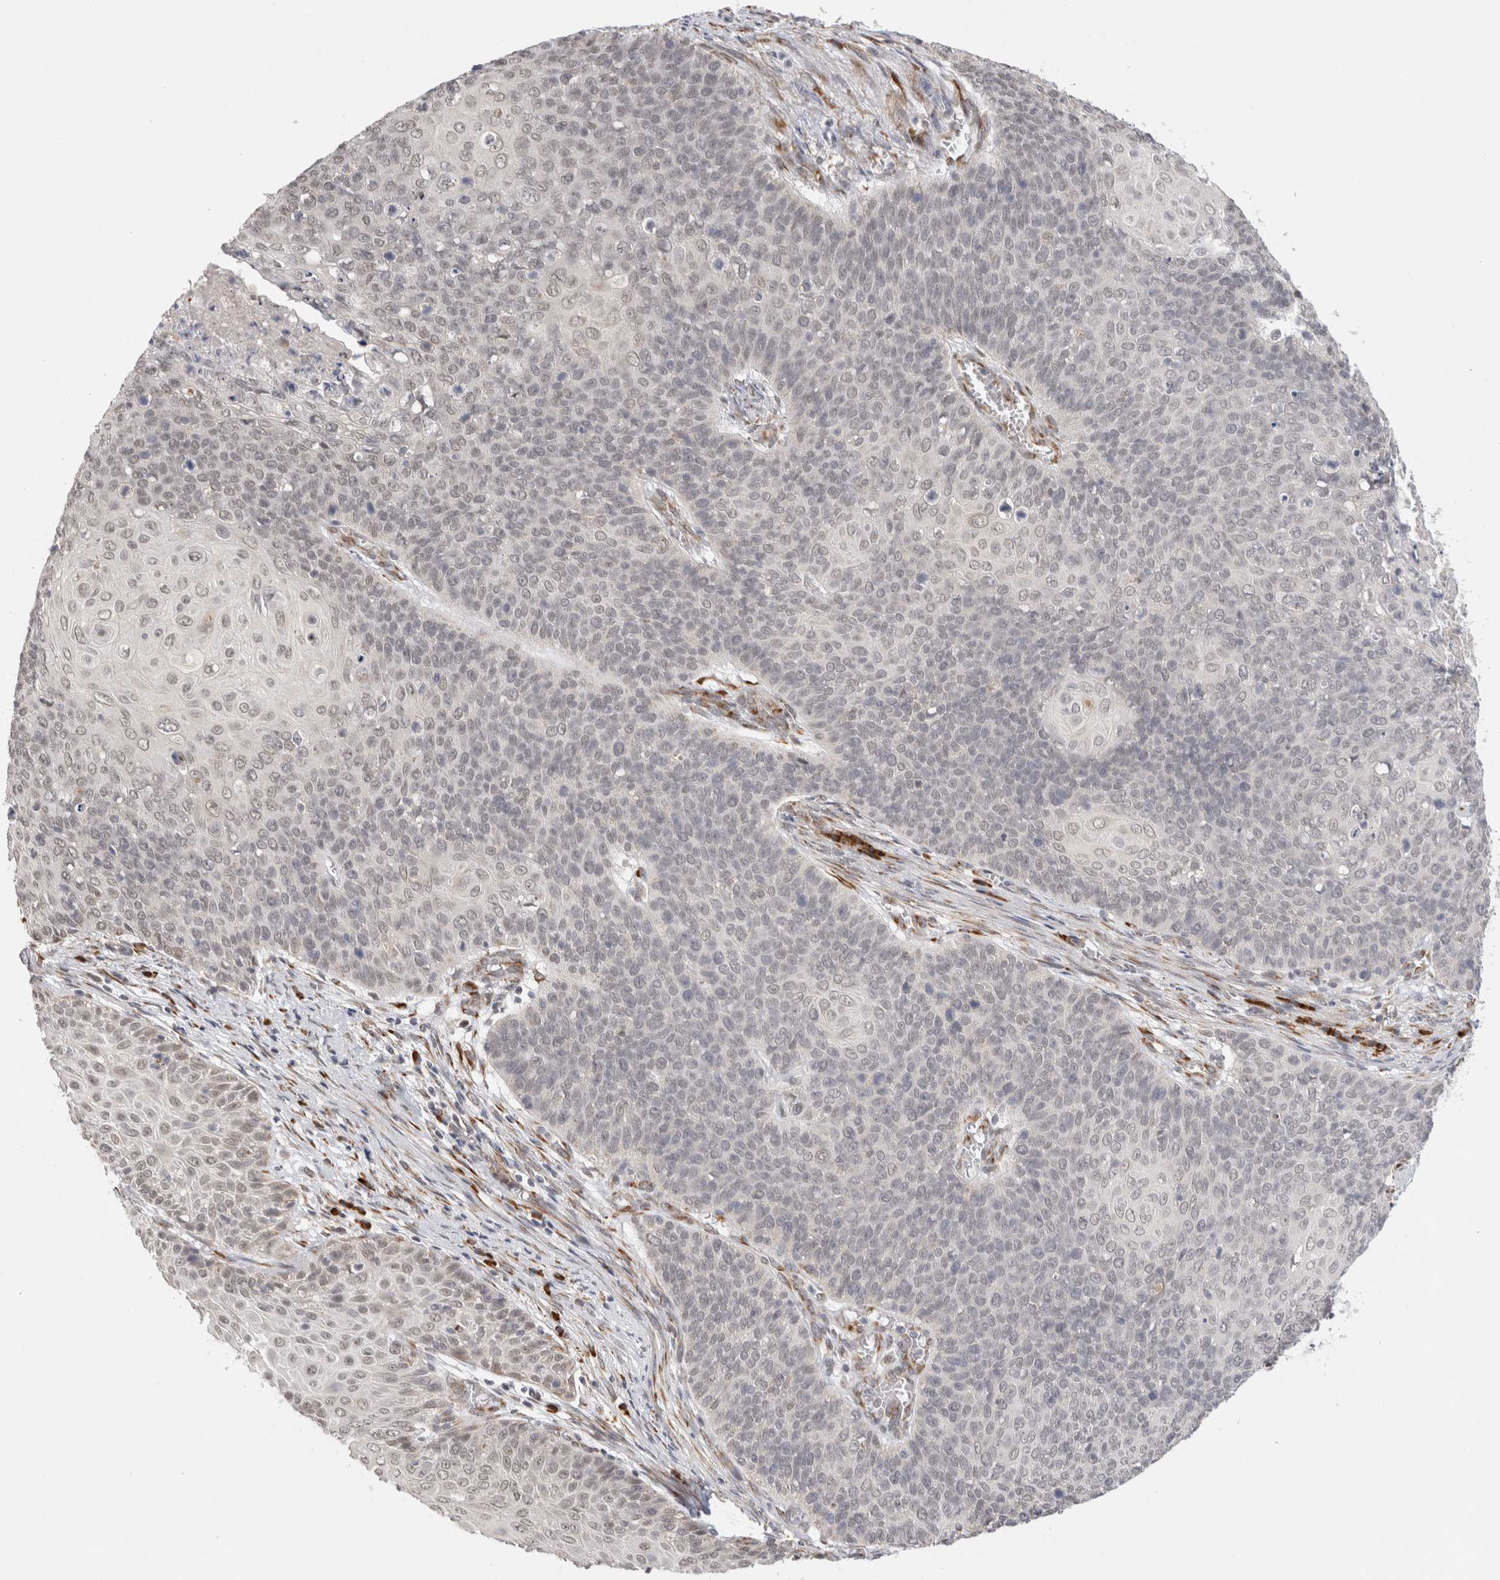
{"staining": {"intensity": "weak", "quantity": "<25%", "location": "nuclear"}, "tissue": "cervical cancer", "cell_type": "Tumor cells", "image_type": "cancer", "snomed": [{"axis": "morphology", "description": "Squamous cell carcinoma, NOS"}, {"axis": "topography", "description": "Cervix"}], "caption": "There is no significant staining in tumor cells of squamous cell carcinoma (cervical). (DAB immunohistochemistry, high magnification).", "gene": "HDLBP", "patient": {"sex": "female", "age": 39}}